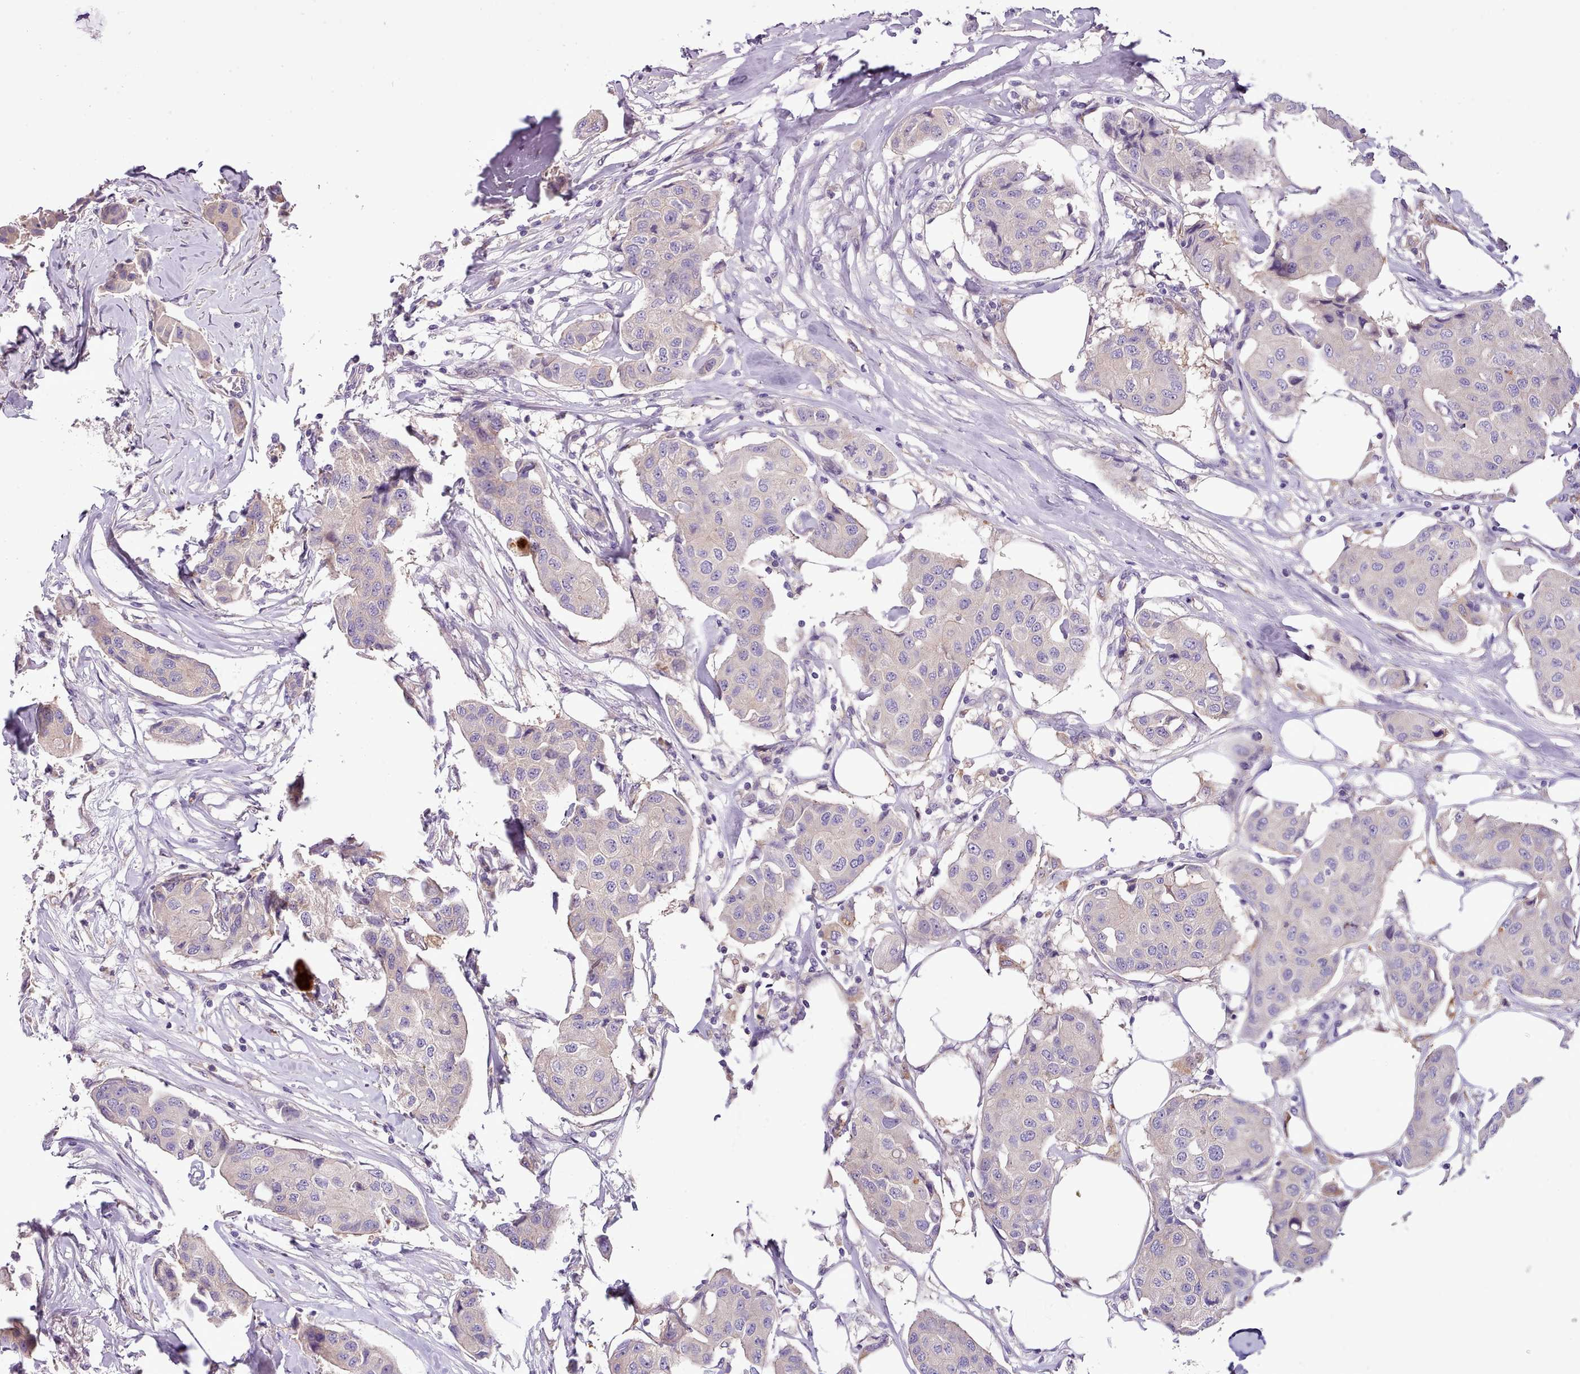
{"staining": {"intensity": "negative", "quantity": "none", "location": "none"}, "tissue": "breast cancer", "cell_type": "Tumor cells", "image_type": "cancer", "snomed": [{"axis": "morphology", "description": "Duct carcinoma"}, {"axis": "topography", "description": "Breast"}], "caption": "This is a image of immunohistochemistry (IHC) staining of breast cancer (invasive ductal carcinoma), which shows no expression in tumor cells.", "gene": "SETX", "patient": {"sex": "female", "age": 80}}